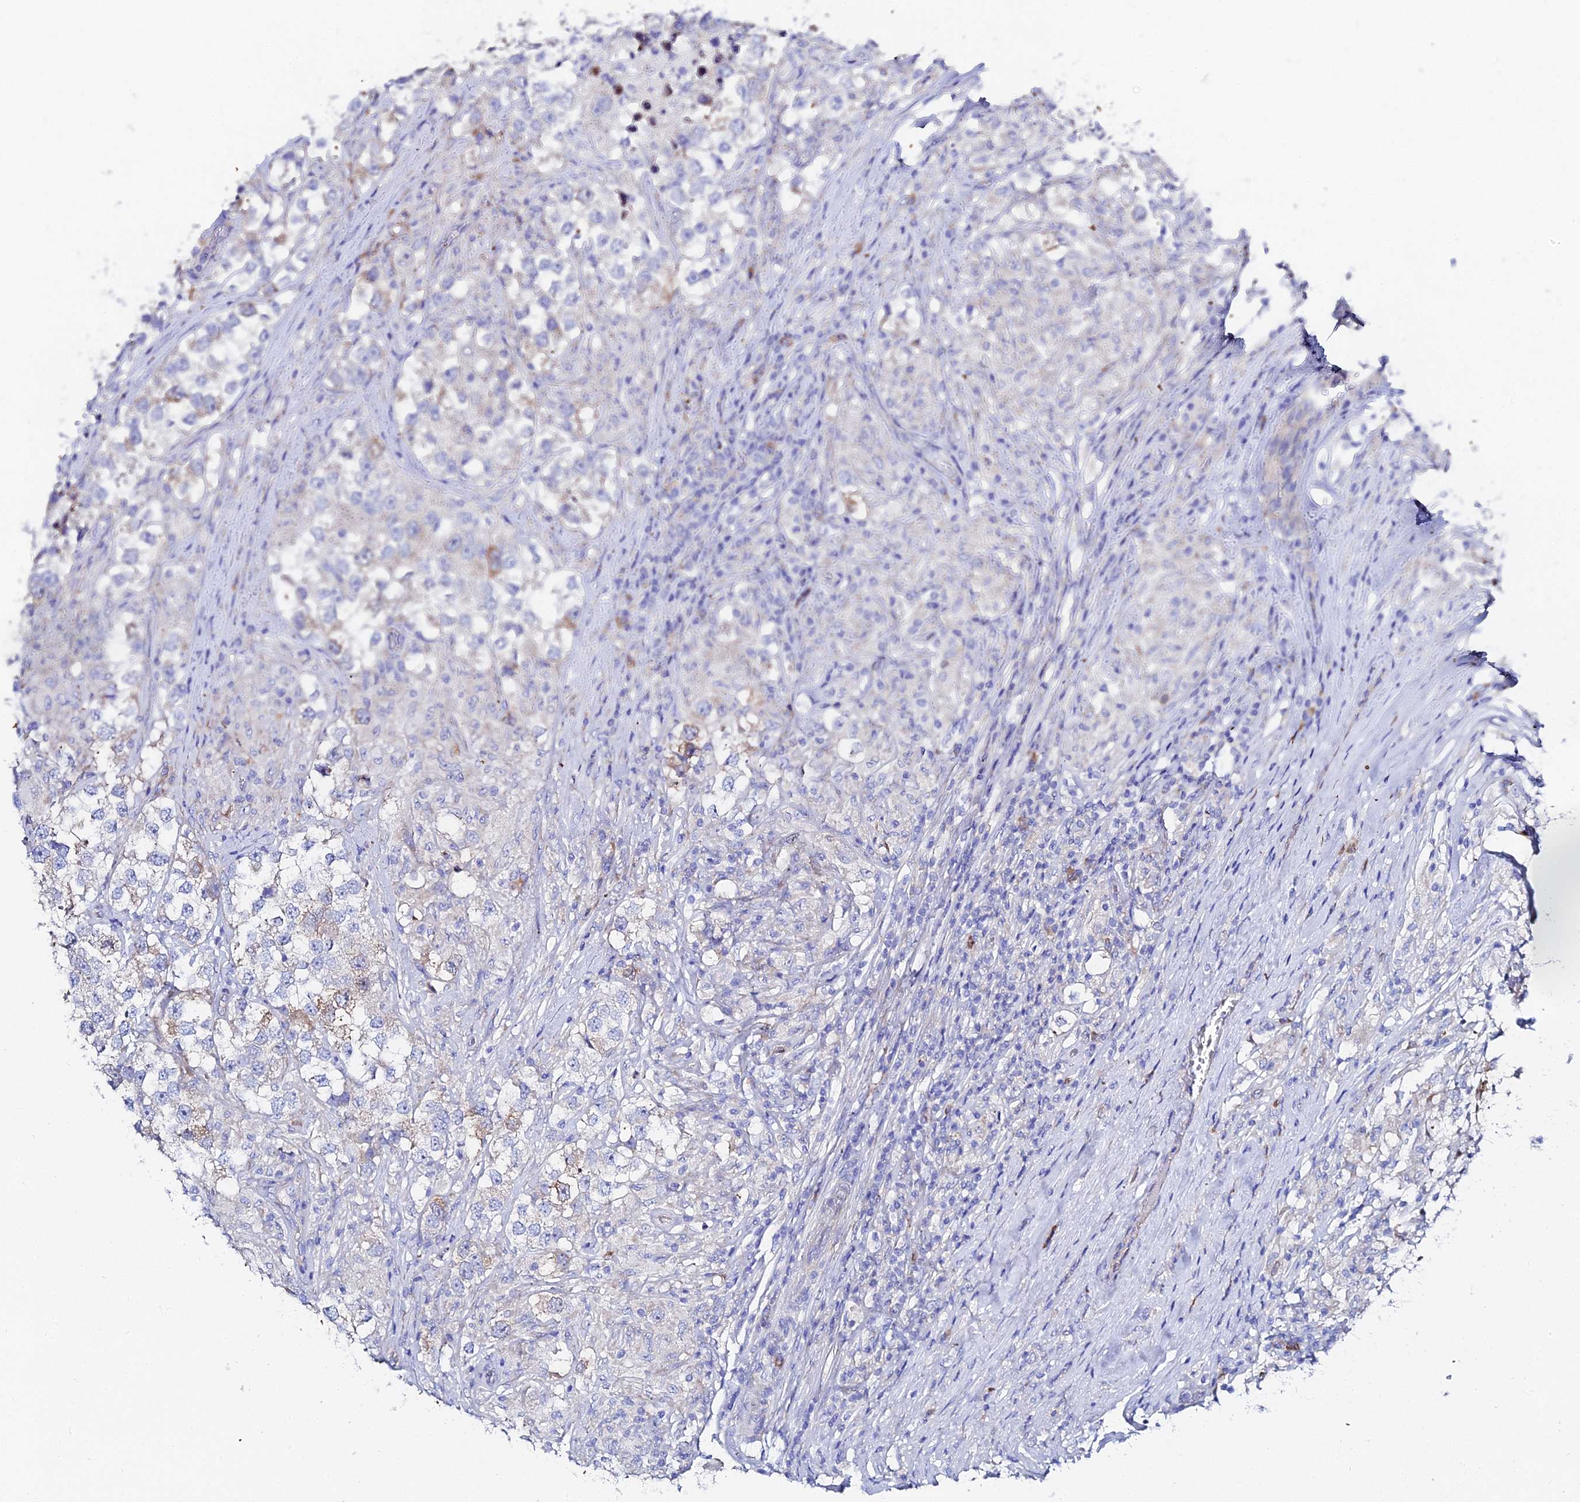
{"staining": {"intensity": "moderate", "quantity": "<25%", "location": "cytoplasmic/membranous"}, "tissue": "testis cancer", "cell_type": "Tumor cells", "image_type": "cancer", "snomed": [{"axis": "morphology", "description": "Seminoma, NOS"}, {"axis": "topography", "description": "Testis"}], "caption": "Testis cancer (seminoma) was stained to show a protein in brown. There is low levels of moderate cytoplasmic/membranous positivity in about <25% of tumor cells.", "gene": "PTTG1", "patient": {"sex": "male", "age": 46}}